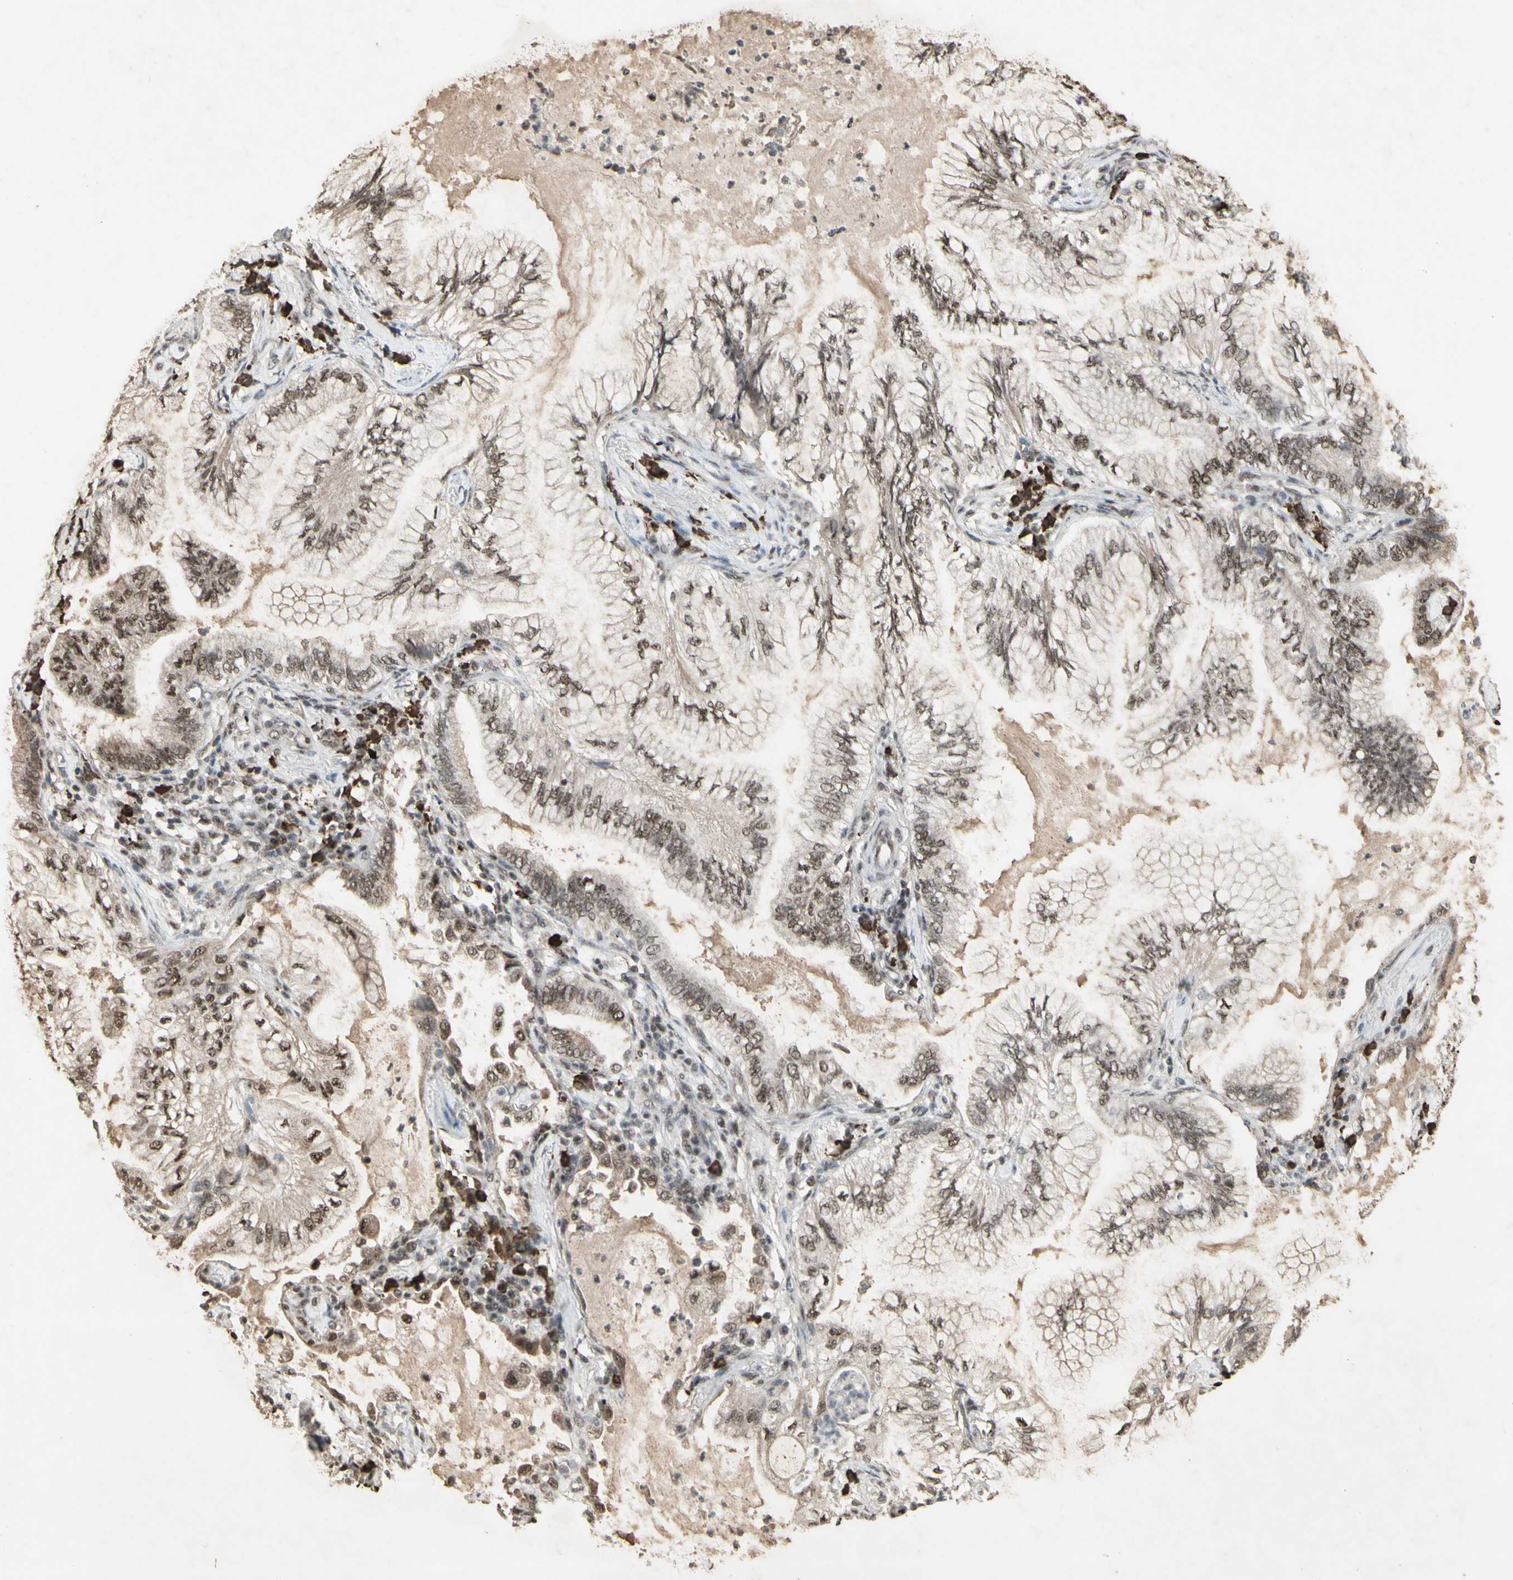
{"staining": {"intensity": "moderate", "quantity": ">75%", "location": "cytoplasmic/membranous,nuclear"}, "tissue": "lung cancer", "cell_type": "Tumor cells", "image_type": "cancer", "snomed": [{"axis": "morphology", "description": "Normal tissue, NOS"}, {"axis": "morphology", "description": "Adenocarcinoma, NOS"}, {"axis": "topography", "description": "Bronchus"}, {"axis": "topography", "description": "Lung"}], "caption": "Human lung cancer (adenocarcinoma) stained for a protein (brown) reveals moderate cytoplasmic/membranous and nuclear positive staining in about >75% of tumor cells.", "gene": "CCNT1", "patient": {"sex": "female", "age": 70}}